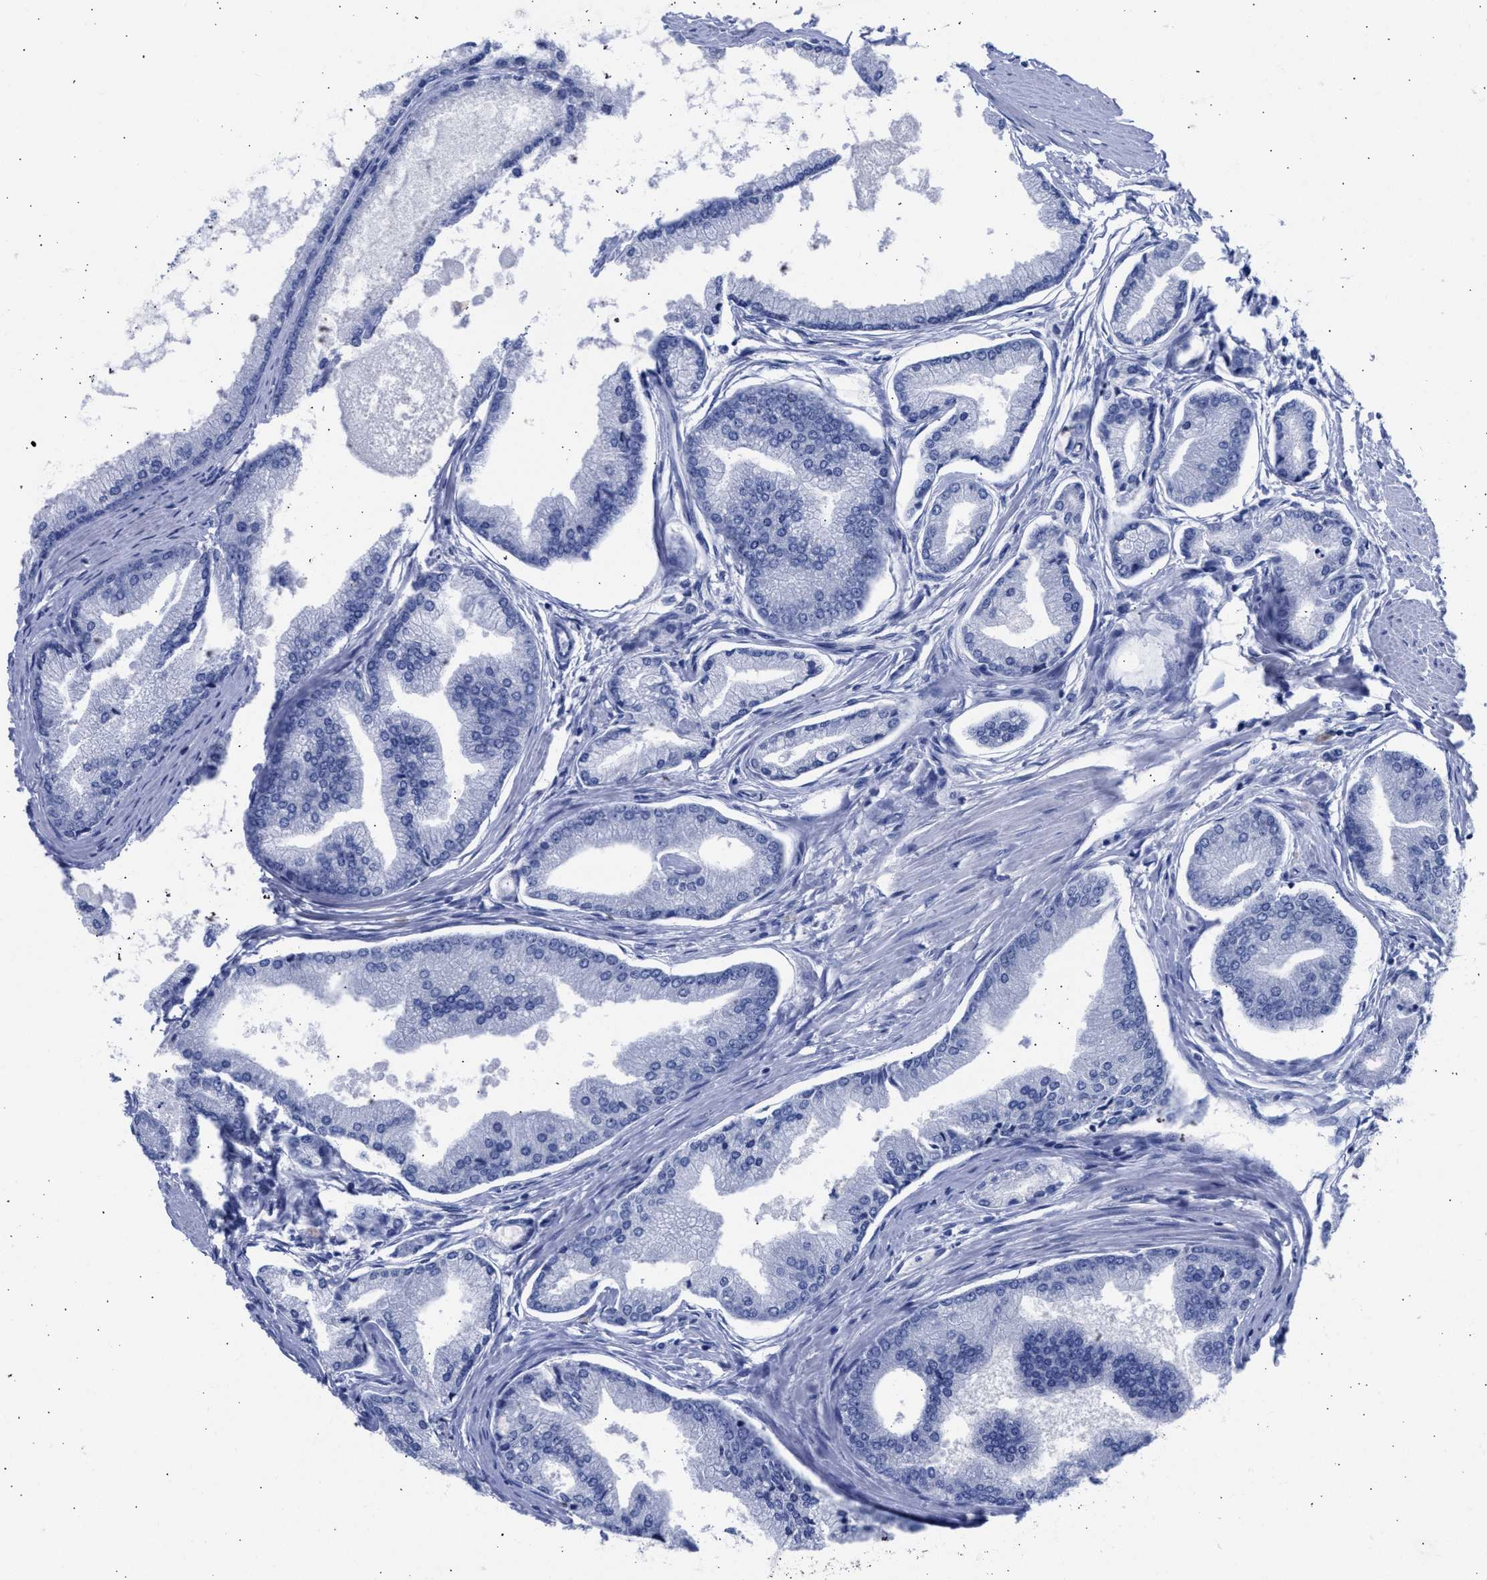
{"staining": {"intensity": "negative", "quantity": "none", "location": "none"}, "tissue": "prostate cancer", "cell_type": "Tumor cells", "image_type": "cancer", "snomed": [{"axis": "morphology", "description": "Adenocarcinoma, High grade"}, {"axis": "topography", "description": "Prostate"}], "caption": "The photomicrograph displays no significant staining in tumor cells of prostate adenocarcinoma (high-grade).", "gene": "RSPH1", "patient": {"sex": "male", "age": 61}}